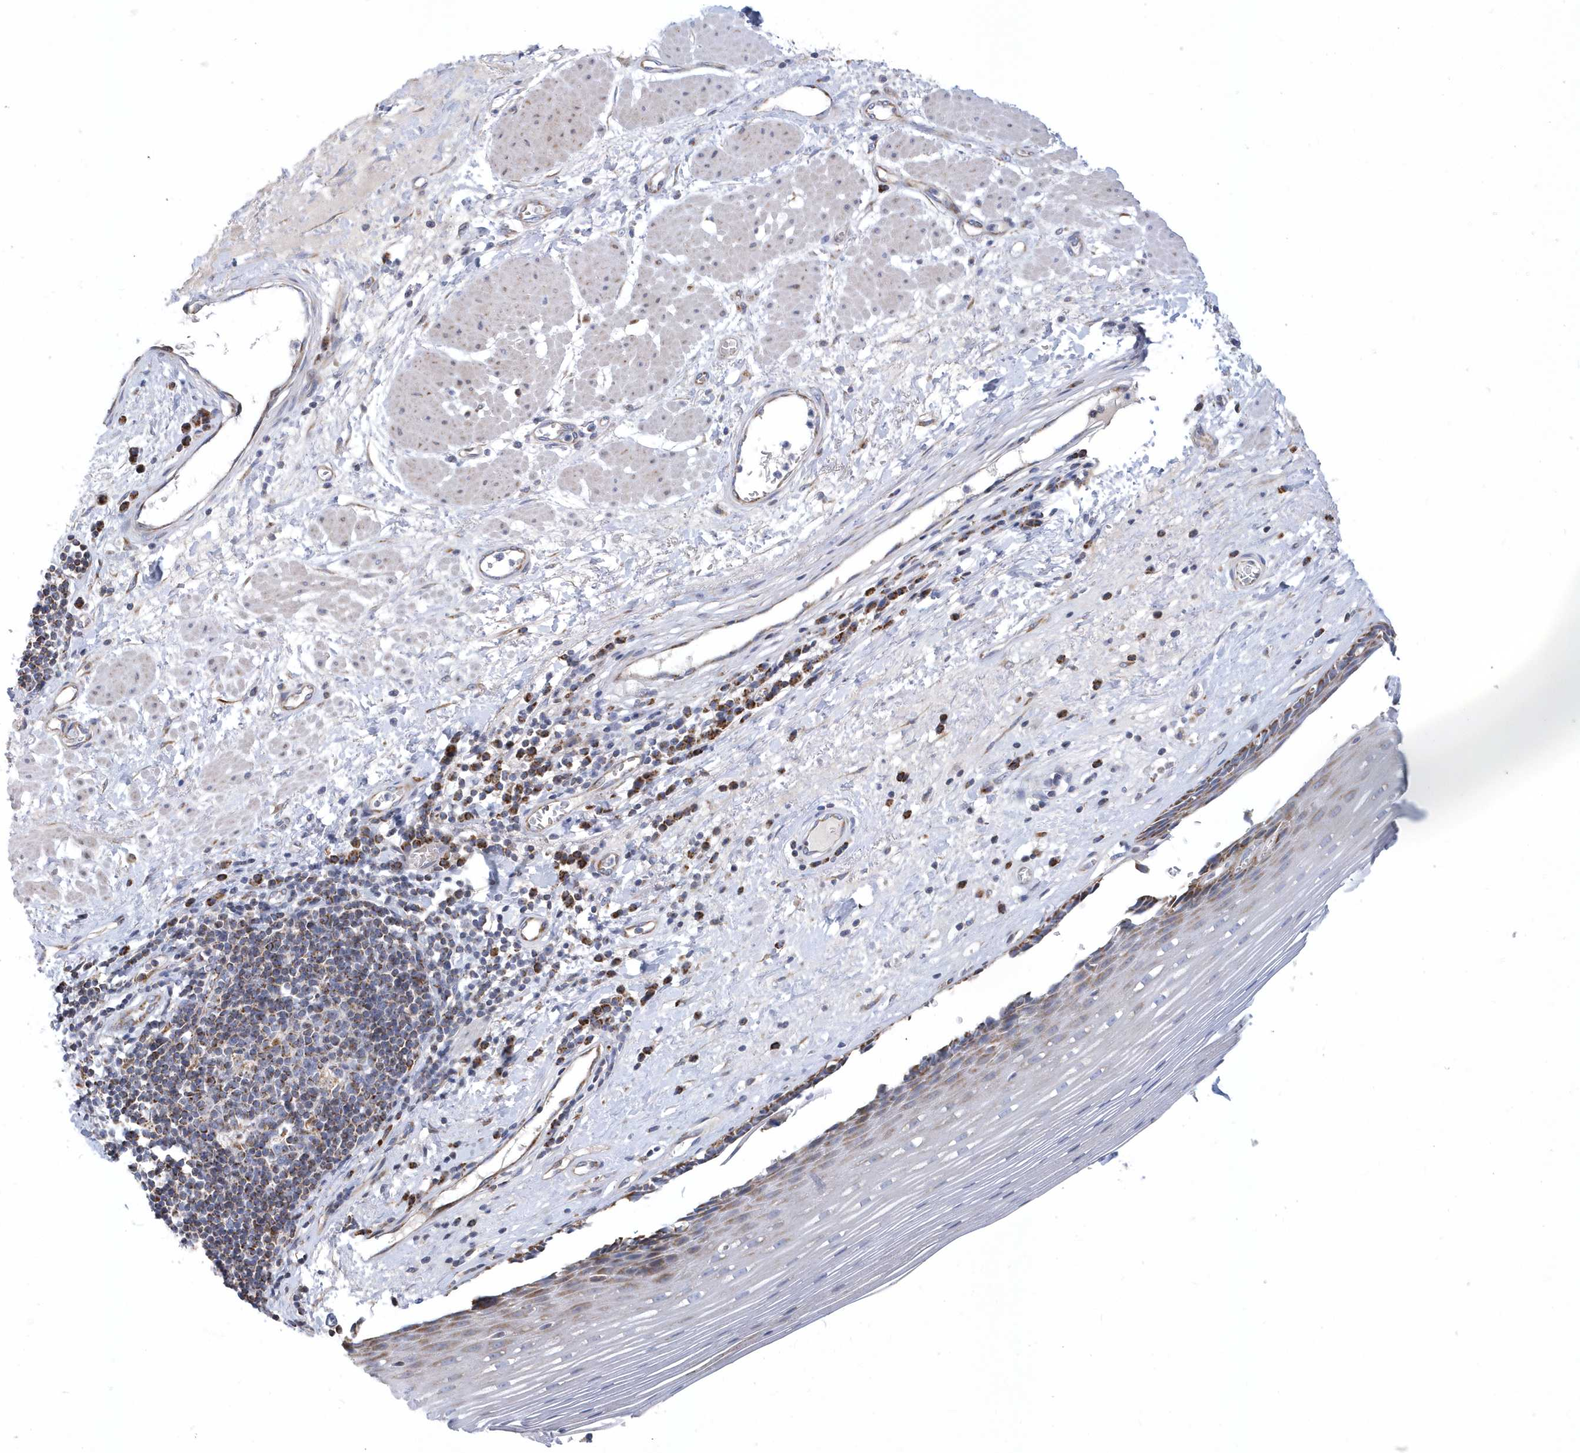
{"staining": {"intensity": "moderate", "quantity": "<25%", "location": "cytoplasmic/membranous"}, "tissue": "esophagus", "cell_type": "Squamous epithelial cells", "image_type": "normal", "snomed": [{"axis": "morphology", "description": "Normal tissue, NOS"}, {"axis": "topography", "description": "Esophagus"}], "caption": "Immunohistochemical staining of normal human esophagus exhibits low levels of moderate cytoplasmic/membranous expression in approximately <25% of squamous epithelial cells. Immunohistochemistry stains the protein of interest in brown and the nuclei are stained blue.", "gene": "VWA5B2", "patient": {"sex": "male", "age": 62}}